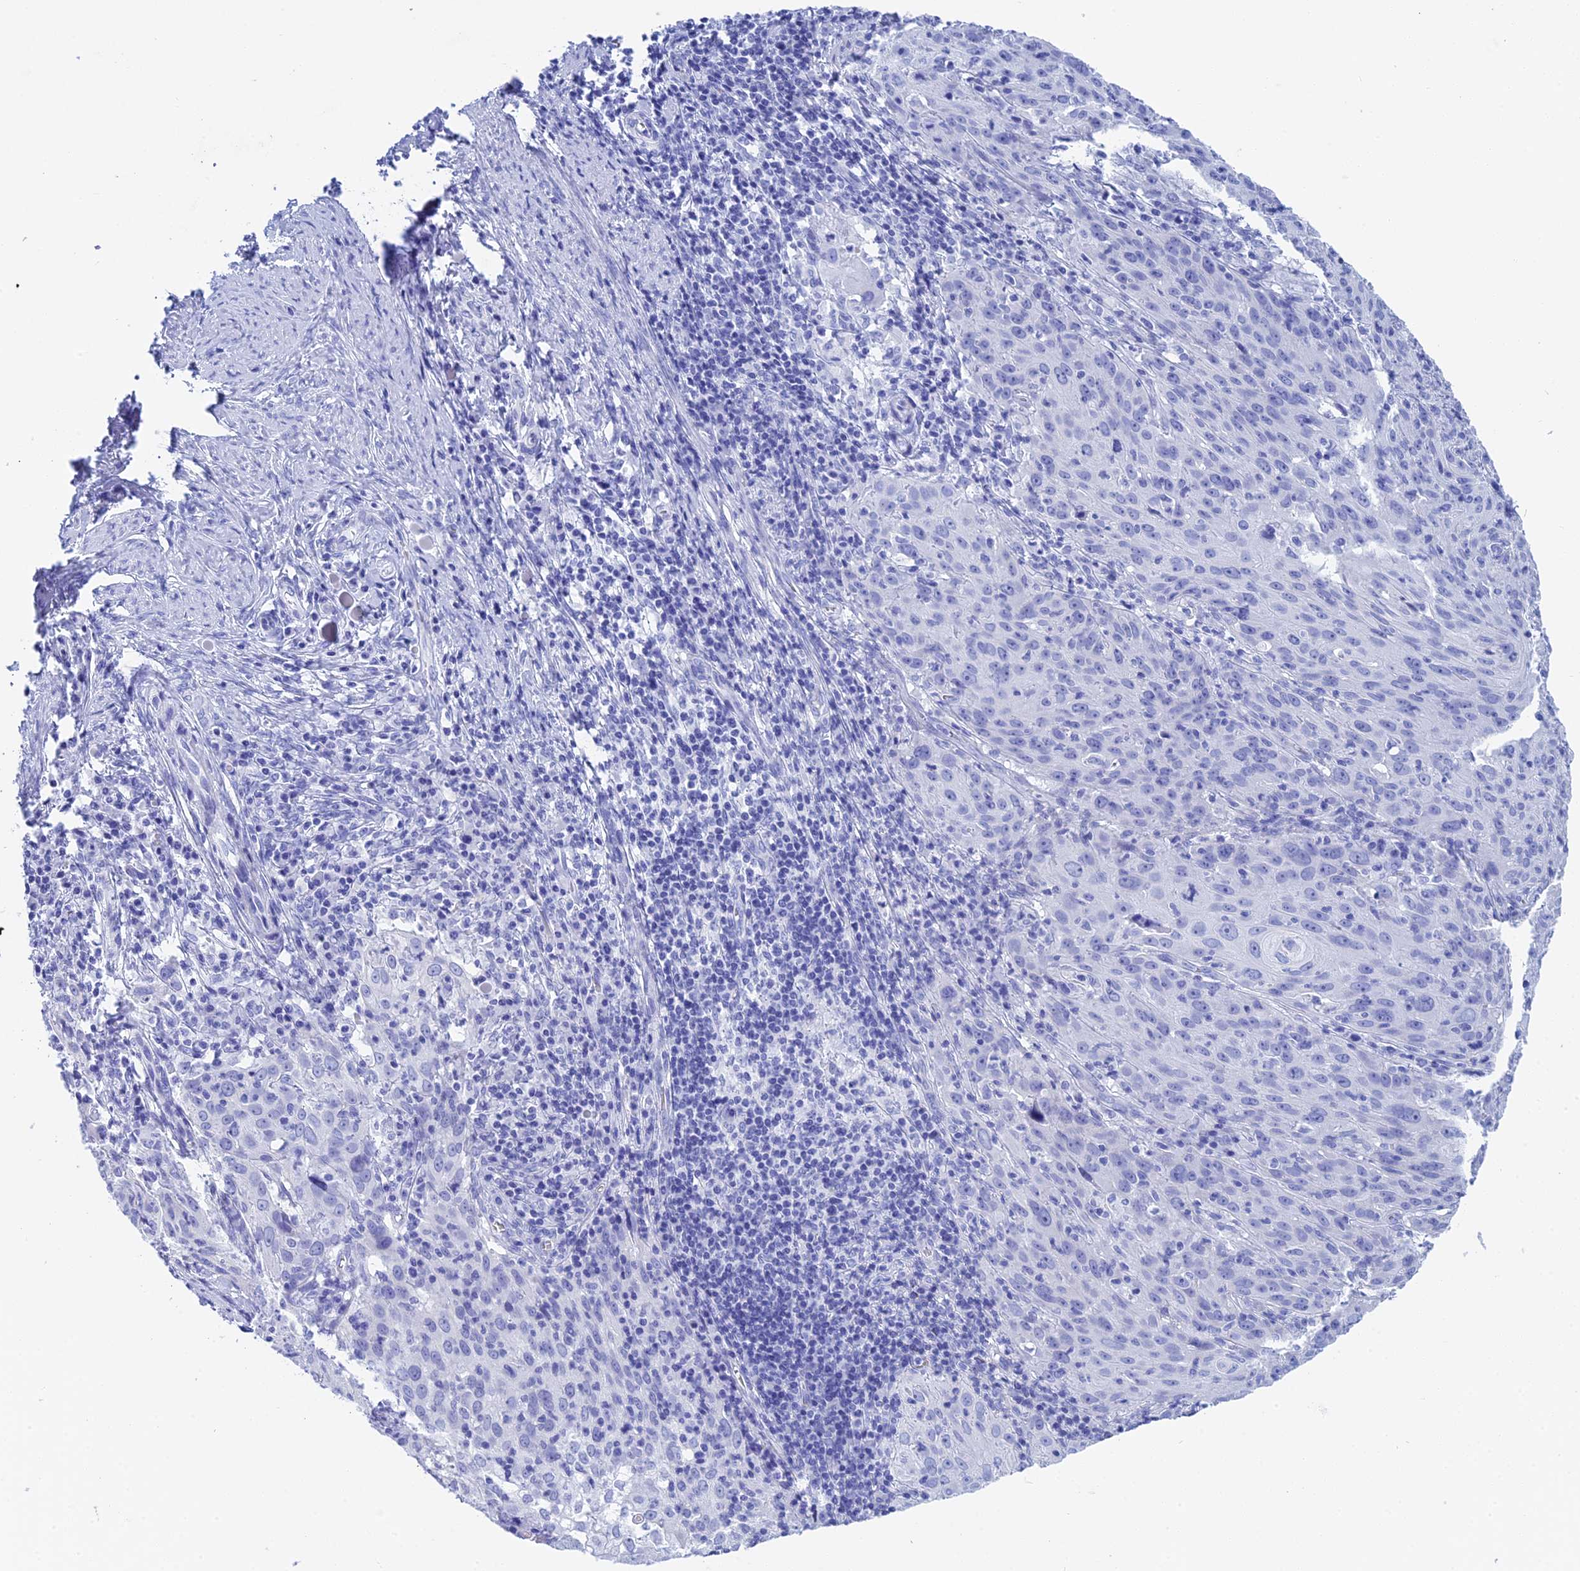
{"staining": {"intensity": "negative", "quantity": "none", "location": "none"}, "tissue": "cervical cancer", "cell_type": "Tumor cells", "image_type": "cancer", "snomed": [{"axis": "morphology", "description": "Squamous cell carcinoma, NOS"}, {"axis": "topography", "description": "Cervix"}], "caption": "Photomicrograph shows no significant protein expression in tumor cells of squamous cell carcinoma (cervical).", "gene": "TEX101", "patient": {"sex": "female", "age": 50}}